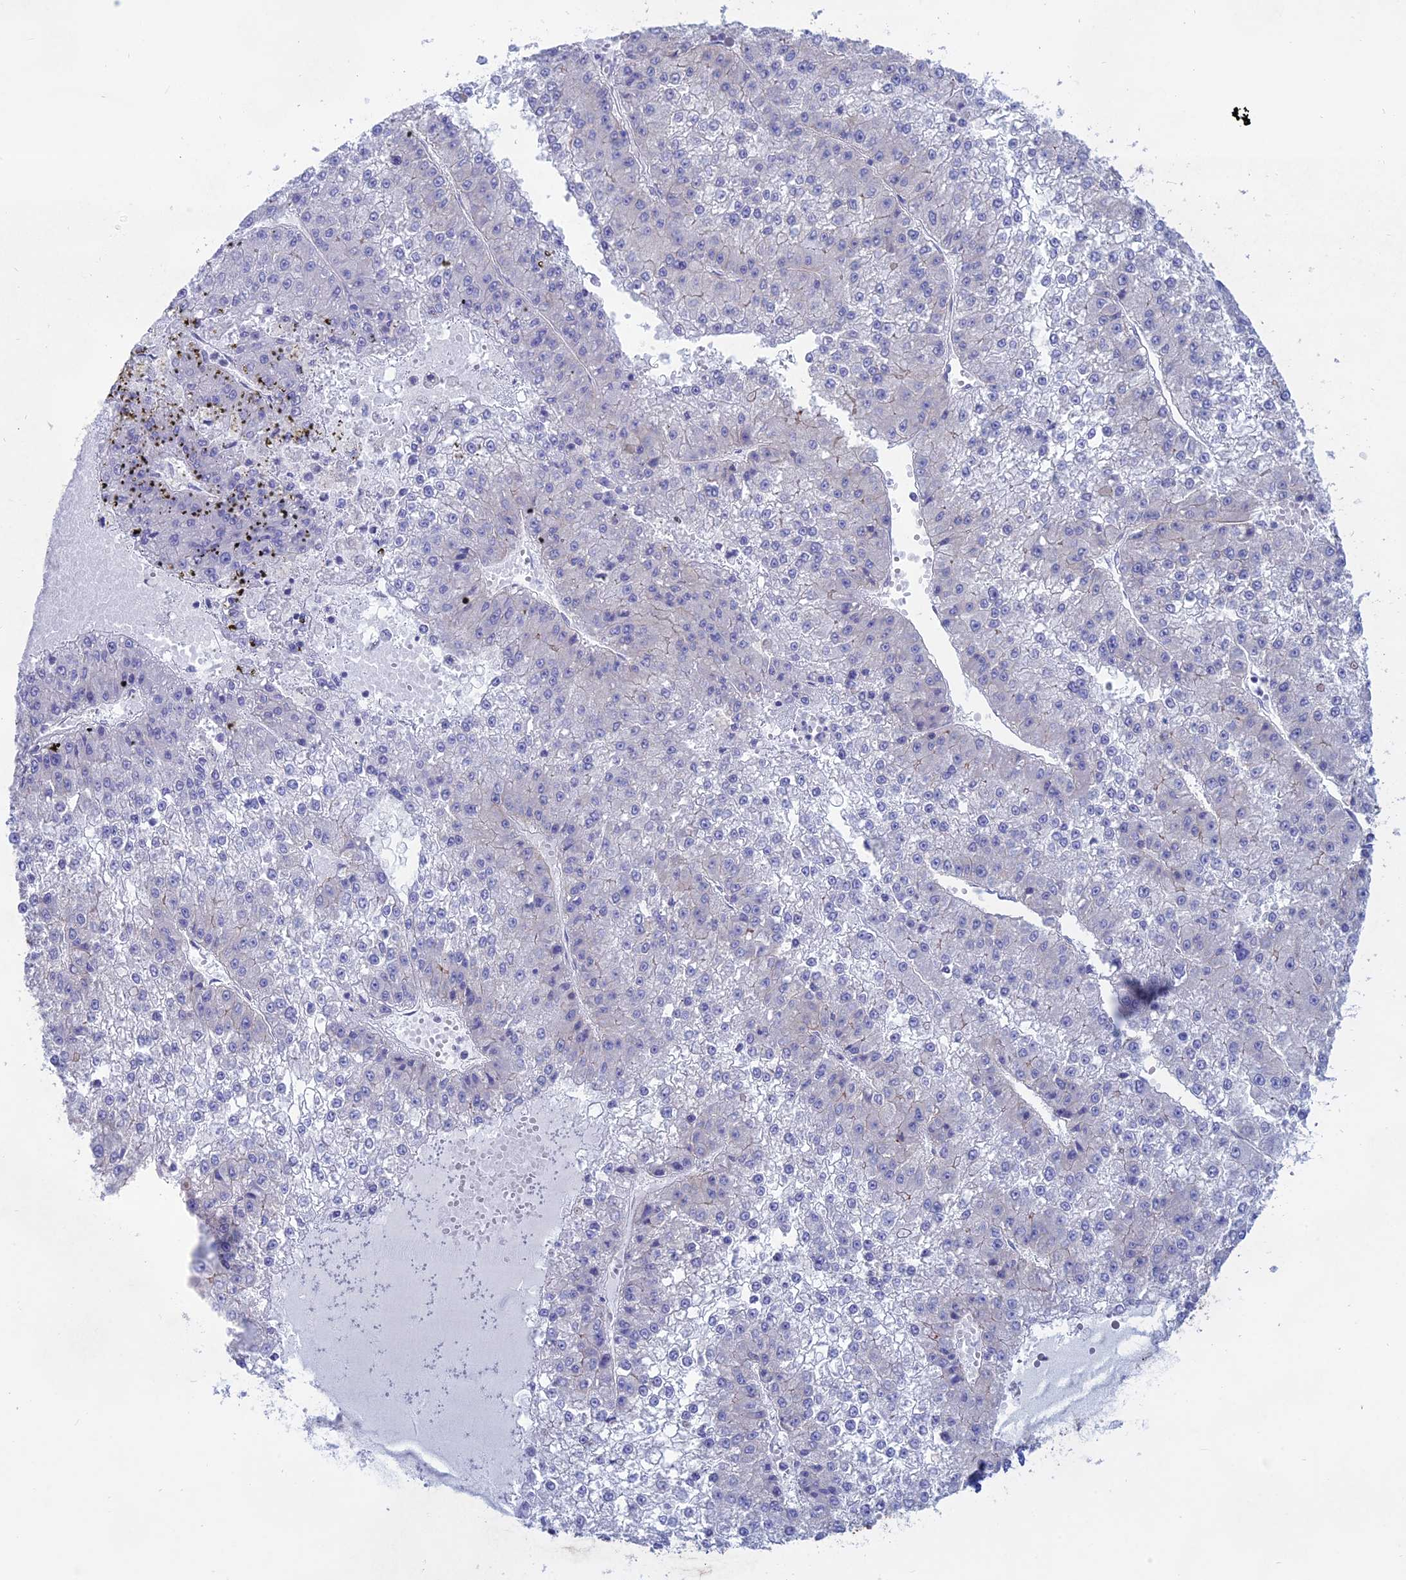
{"staining": {"intensity": "negative", "quantity": "none", "location": "none"}, "tissue": "liver cancer", "cell_type": "Tumor cells", "image_type": "cancer", "snomed": [{"axis": "morphology", "description": "Carcinoma, Hepatocellular, NOS"}, {"axis": "topography", "description": "Liver"}], "caption": "A high-resolution micrograph shows IHC staining of hepatocellular carcinoma (liver), which demonstrates no significant staining in tumor cells. The staining is performed using DAB (3,3'-diaminobenzidine) brown chromogen with nuclei counter-stained in using hematoxylin.", "gene": "MYO5B", "patient": {"sex": "female", "age": 73}}